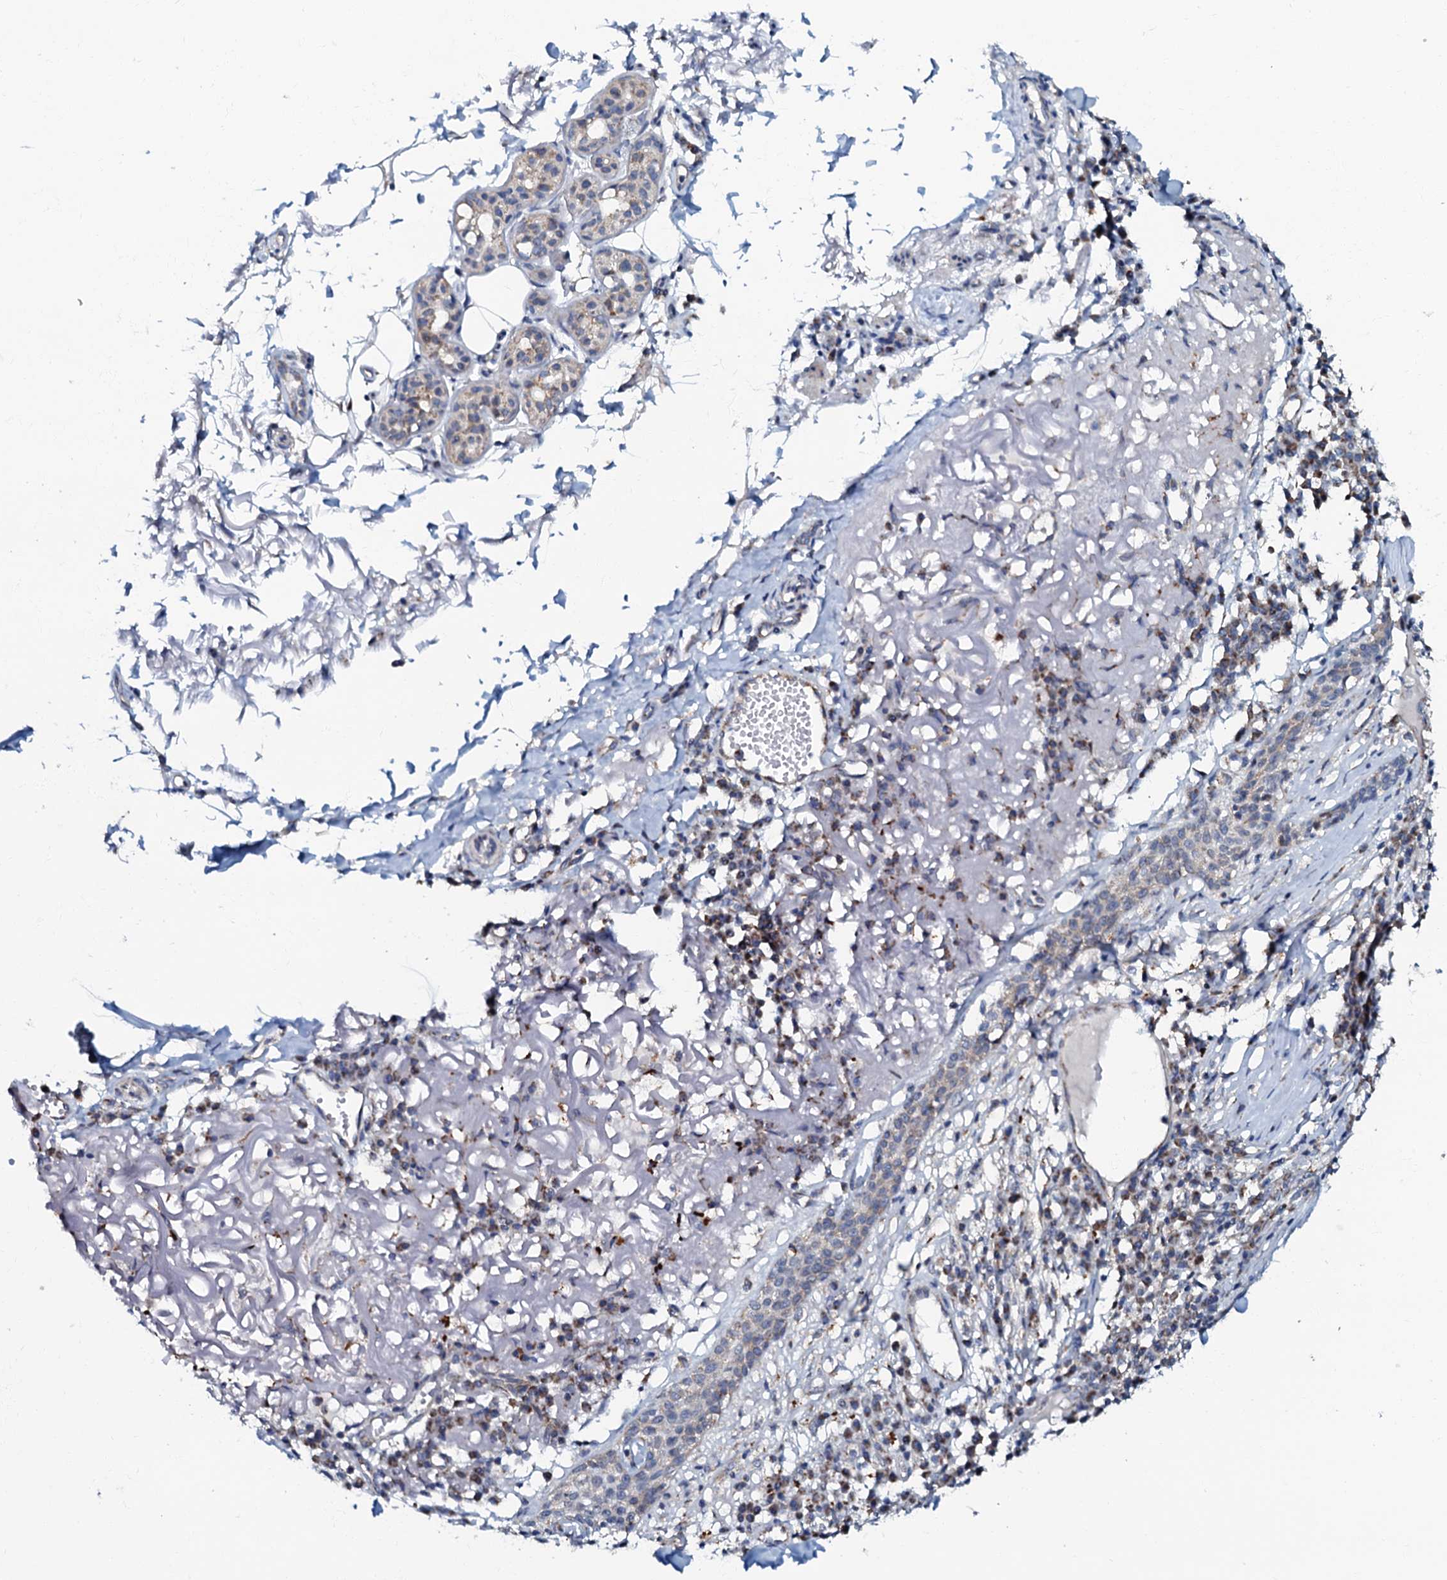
{"staining": {"intensity": "weak", "quantity": "<25%", "location": "cytoplasmic/membranous"}, "tissue": "skin cancer", "cell_type": "Tumor cells", "image_type": "cancer", "snomed": [{"axis": "morphology", "description": "Squamous cell carcinoma, NOS"}, {"axis": "topography", "description": "Skin"}], "caption": "An immunohistochemistry (IHC) histopathology image of skin squamous cell carcinoma is shown. There is no staining in tumor cells of skin squamous cell carcinoma.", "gene": "MRPL51", "patient": {"sex": "female", "age": 90}}